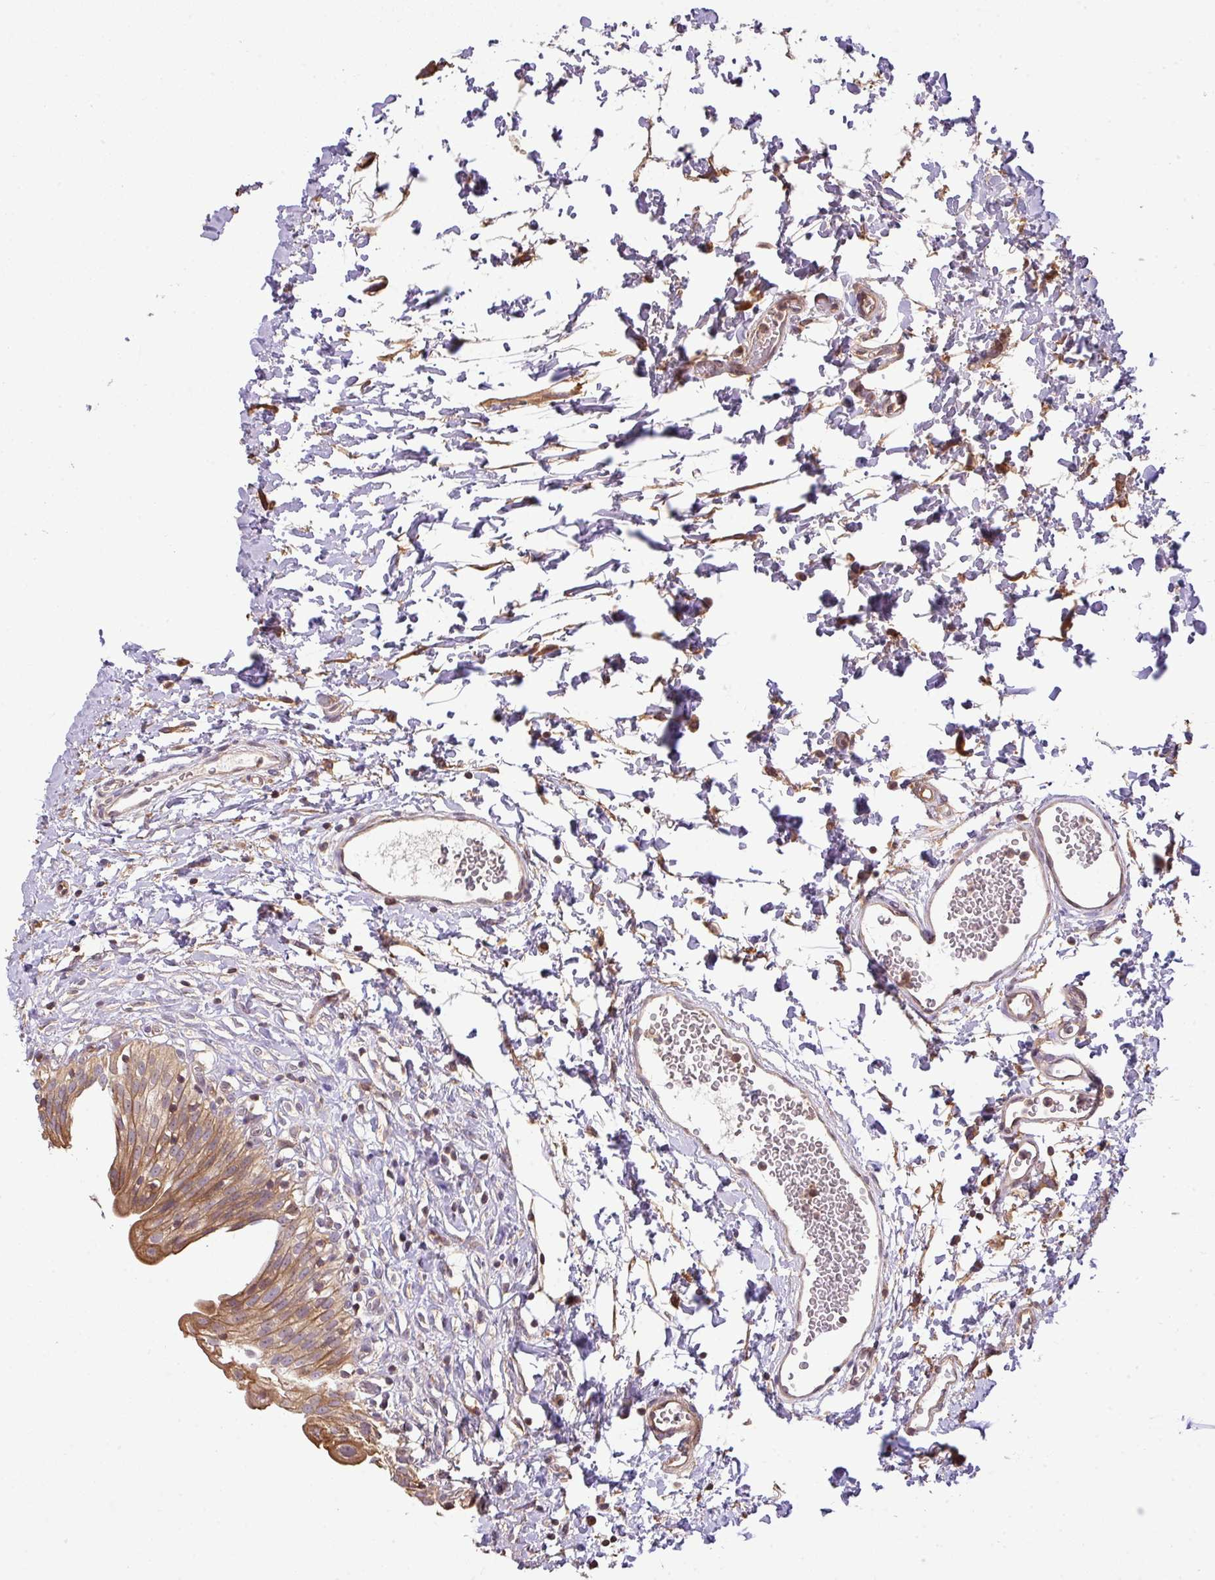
{"staining": {"intensity": "moderate", "quantity": ">75%", "location": "cytoplasmic/membranous"}, "tissue": "urinary bladder", "cell_type": "Urothelial cells", "image_type": "normal", "snomed": [{"axis": "morphology", "description": "Normal tissue, NOS"}, {"axis": "topography", "description": "Urinary bladder"}], "caption": "Immunohistochemistry (DAB (3,3'-diaminobenzidine)) staining of unremarkable urinary bladder shows moderate cytoplasmic/membranous protein expression in approximately >75% of urothelial cells.", "gene": "VENTX", "patient": {"sex": "male", "age": 51}}